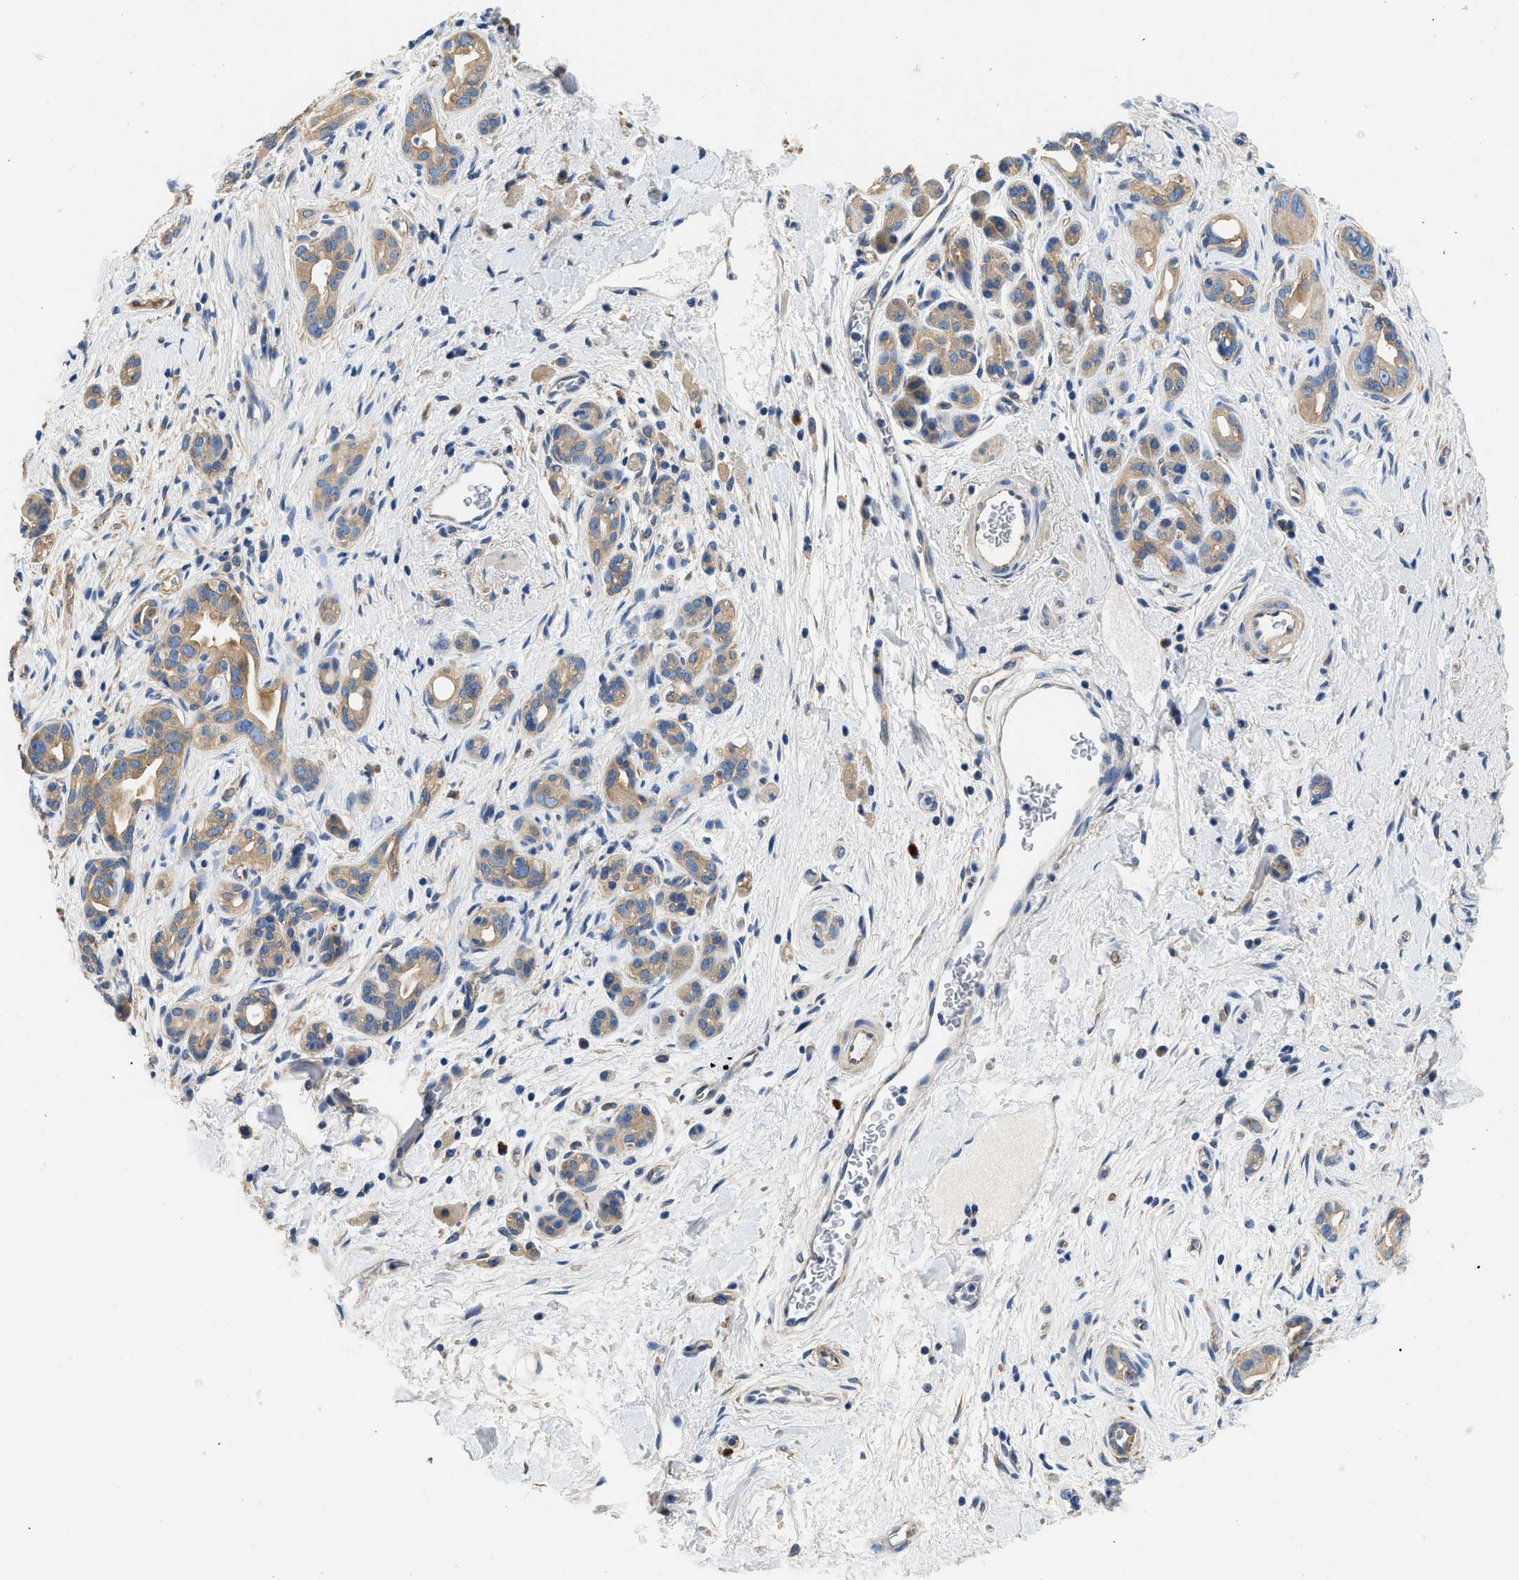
{"staining": {"intensity": "moderate", "quantity": ">75%", "location": "cytoplasmic/membranous"}, "tissue": "pancreatic cancer", "cell_type": "Tumor cells", "image_type": "cancer", "snomed": [{"axis": "morphology", "description": "Adenocarcinoma, NOS"}, {"axis": "topography", "description": "Pancreas"}], "caption": "IHC histopathology image of neoplastic tissue: human pancreatic cancer (adenocarcinoma) stained using IHC reveals medium levels of moderate protein expression localized specifically in the cytoplasmic/membranous of tumor cells, appearing as a cytoplasmic/membranous brown color.", "gene": "CSDE1", "patient": {"sex": "male", "age": 55}}